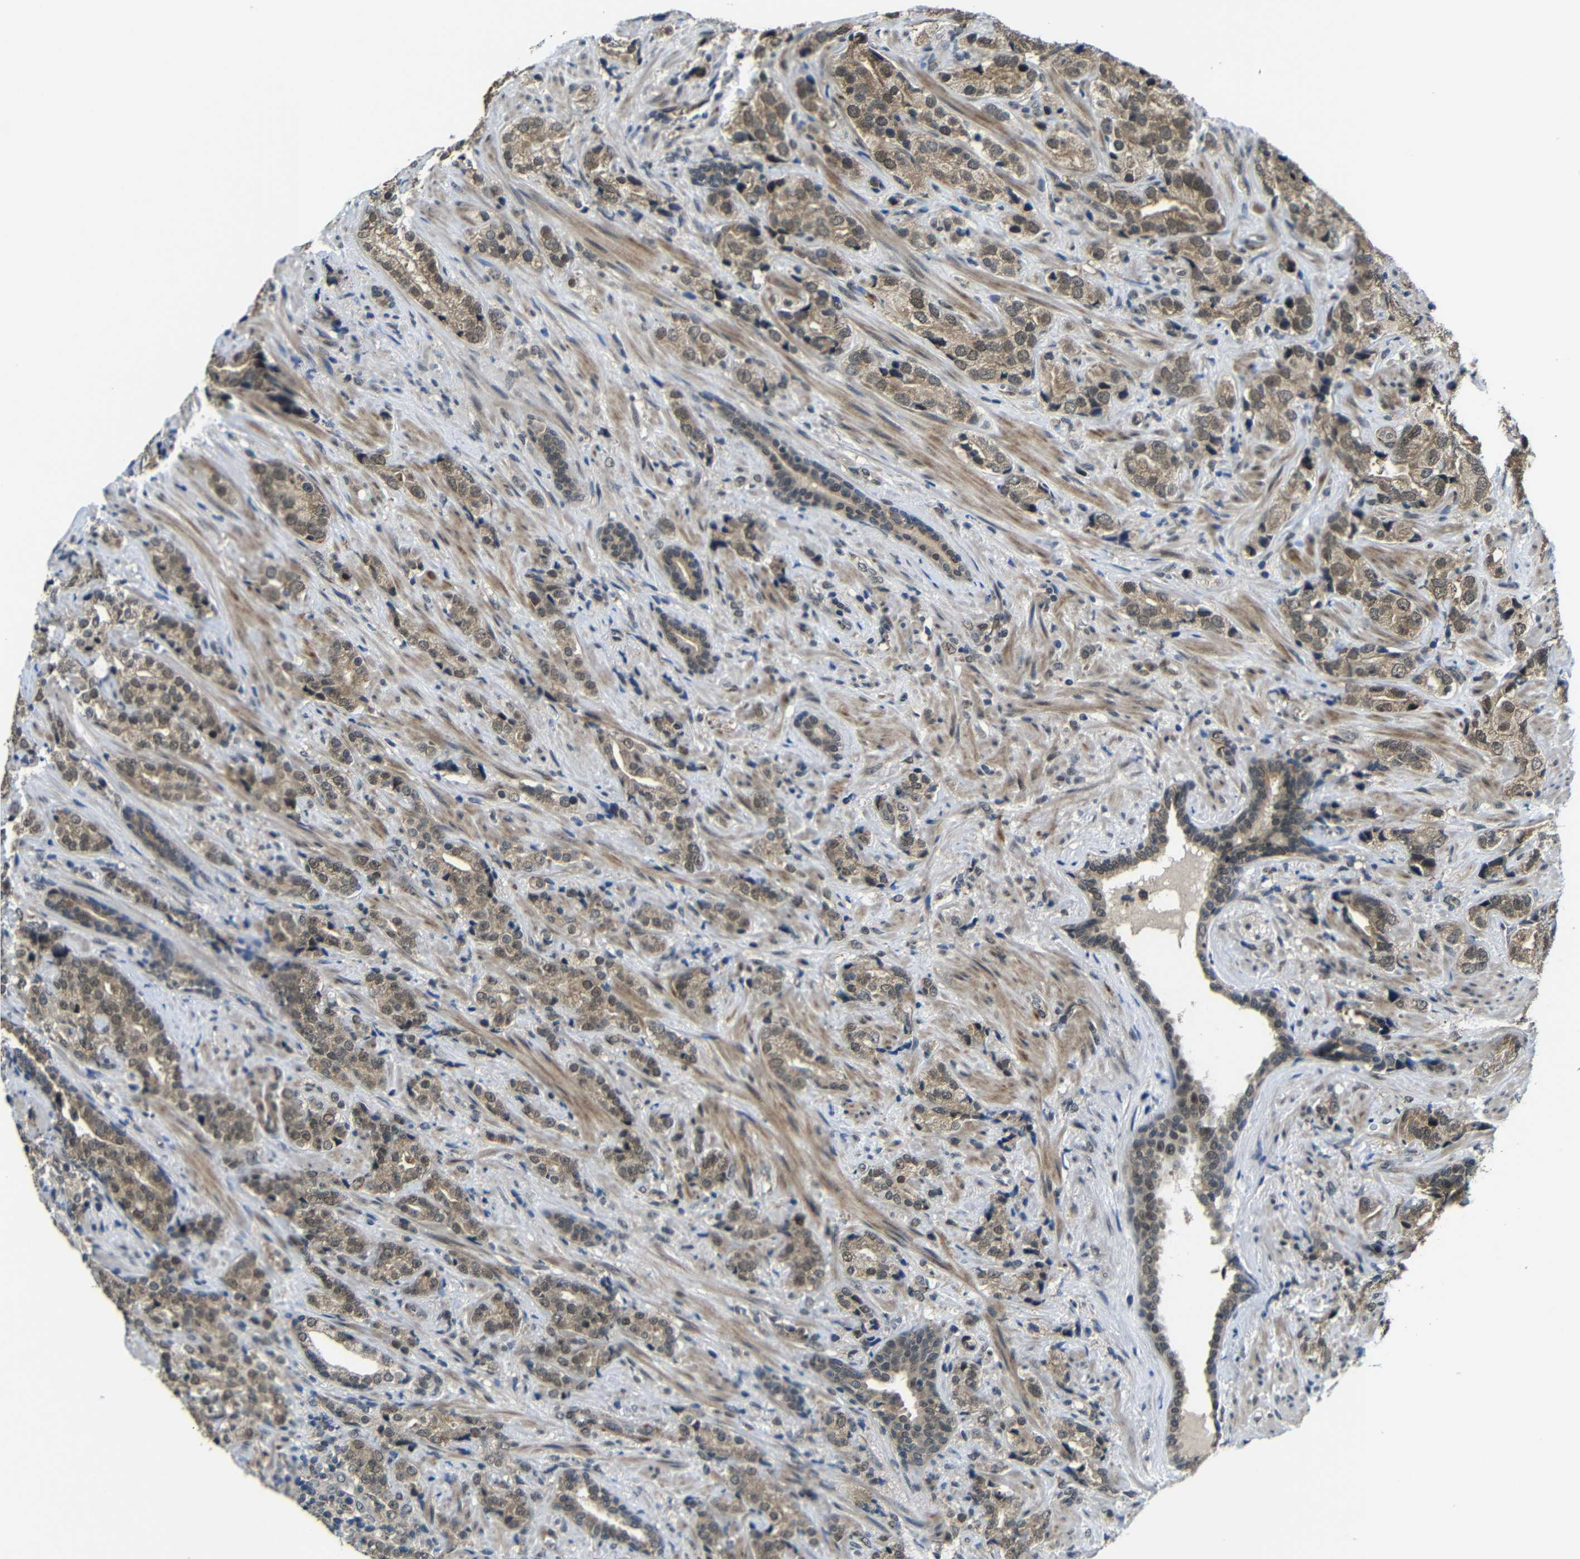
{"staining": {"intensity": "moderate", "quantity": ">75%", "location": "cytoplasmic/membranous"}, "tissue": "prostate cancer", "cell_type": "Tumor cells", "image_type": "cancer", "snomed": [{"axis": "morphology", "description": "Adenocarcinoma, High grade"}, {"axis": "topography", "description": "Prostate"}], "caption": "Moderate cytoplasmic/membranous protein expression is seen in approximately >75% of tumor cells in prostate cancer (adenocarcinoma (high-grade)).", "gene": "FAM172A", "patient": {"sex": "male", "age": 71}}